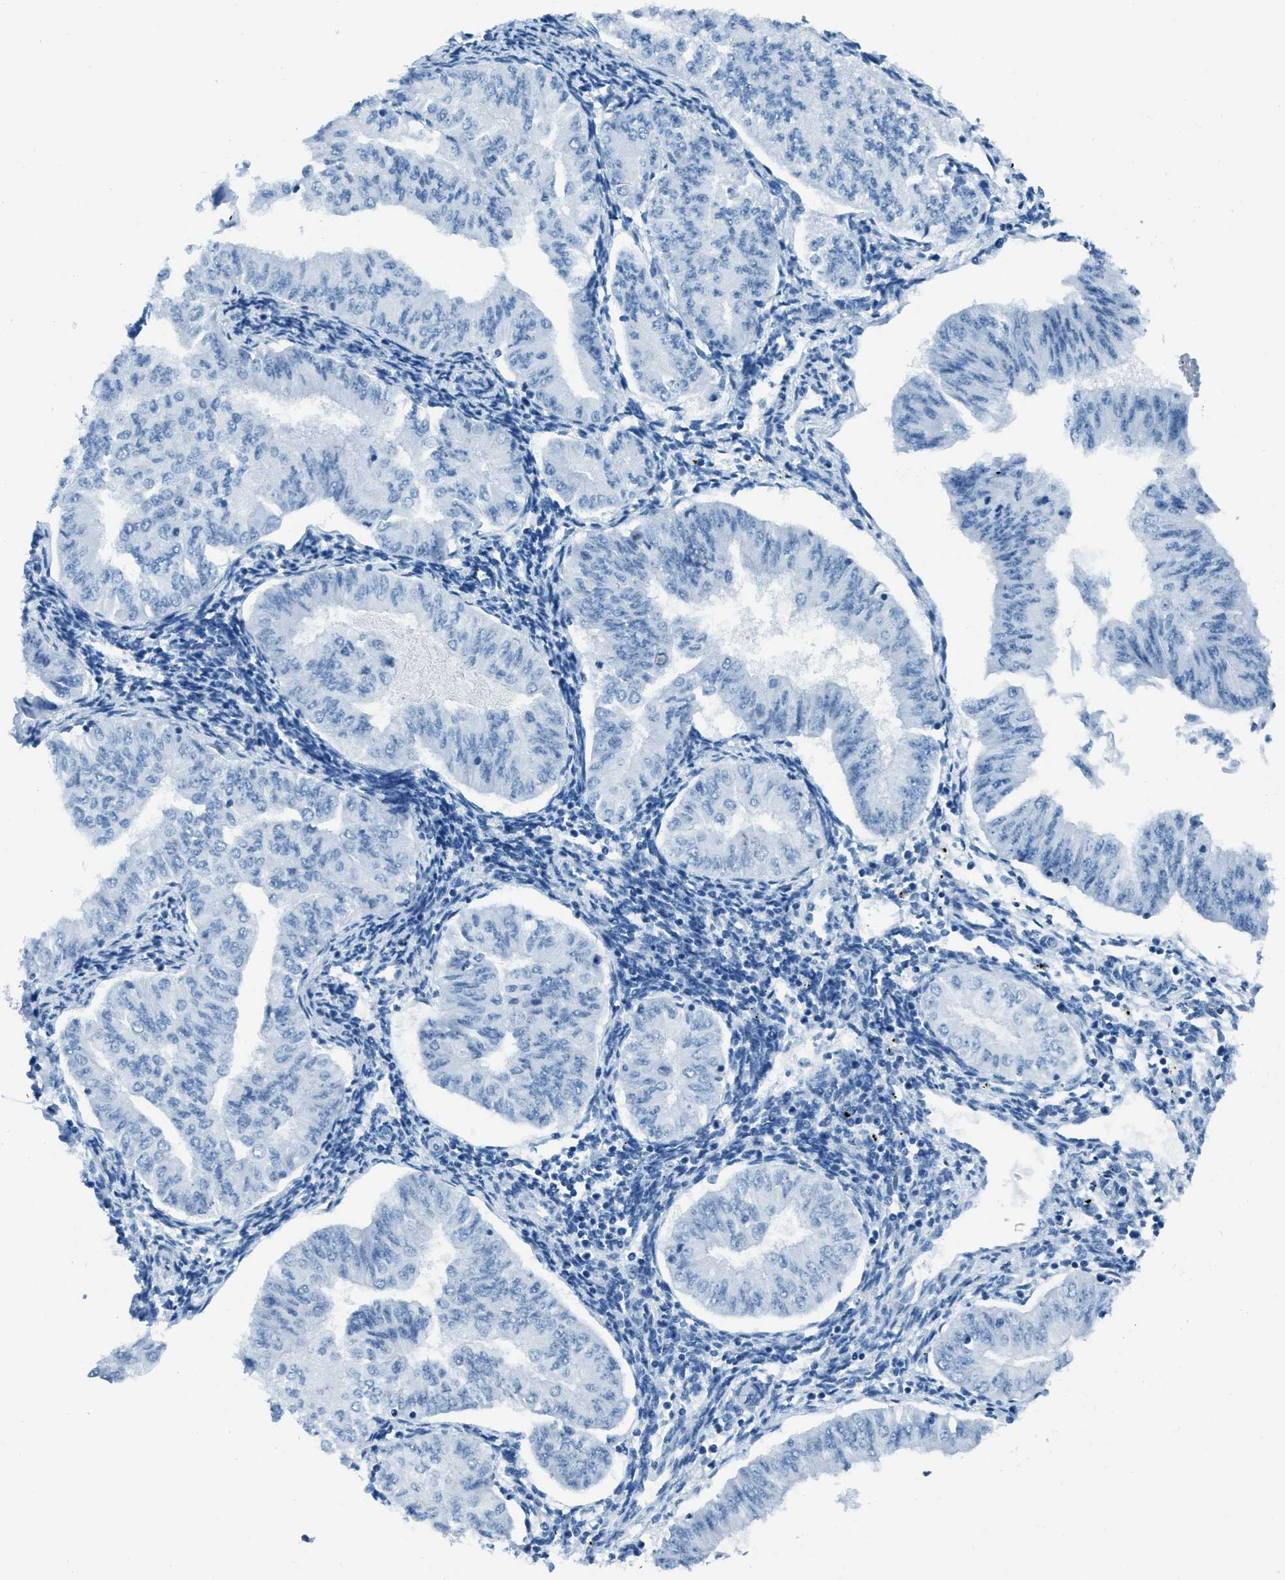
{"staining": {"intensity": "negative", "quantity": "none", "location": "none"}, "tissue": "endometrial cancer", "cell_type": "Tumor cells", "image_type": "cancer", "snomed": [{"axis": "morphology", "description": "Normal tissue, NOS"}, {"axis": "morphology", "description": "Adenocarcinoma, NOS"}, {"axis": "topography", "description": "Endometrium"}], "caption": "Human adenocarcinoma (endometrial) stained for a protein using immunohistochemistry exhibits no positivity in tumor cells.", "gene": "PLA2G2A", "patient": {"sex": "female", "age": 53}}